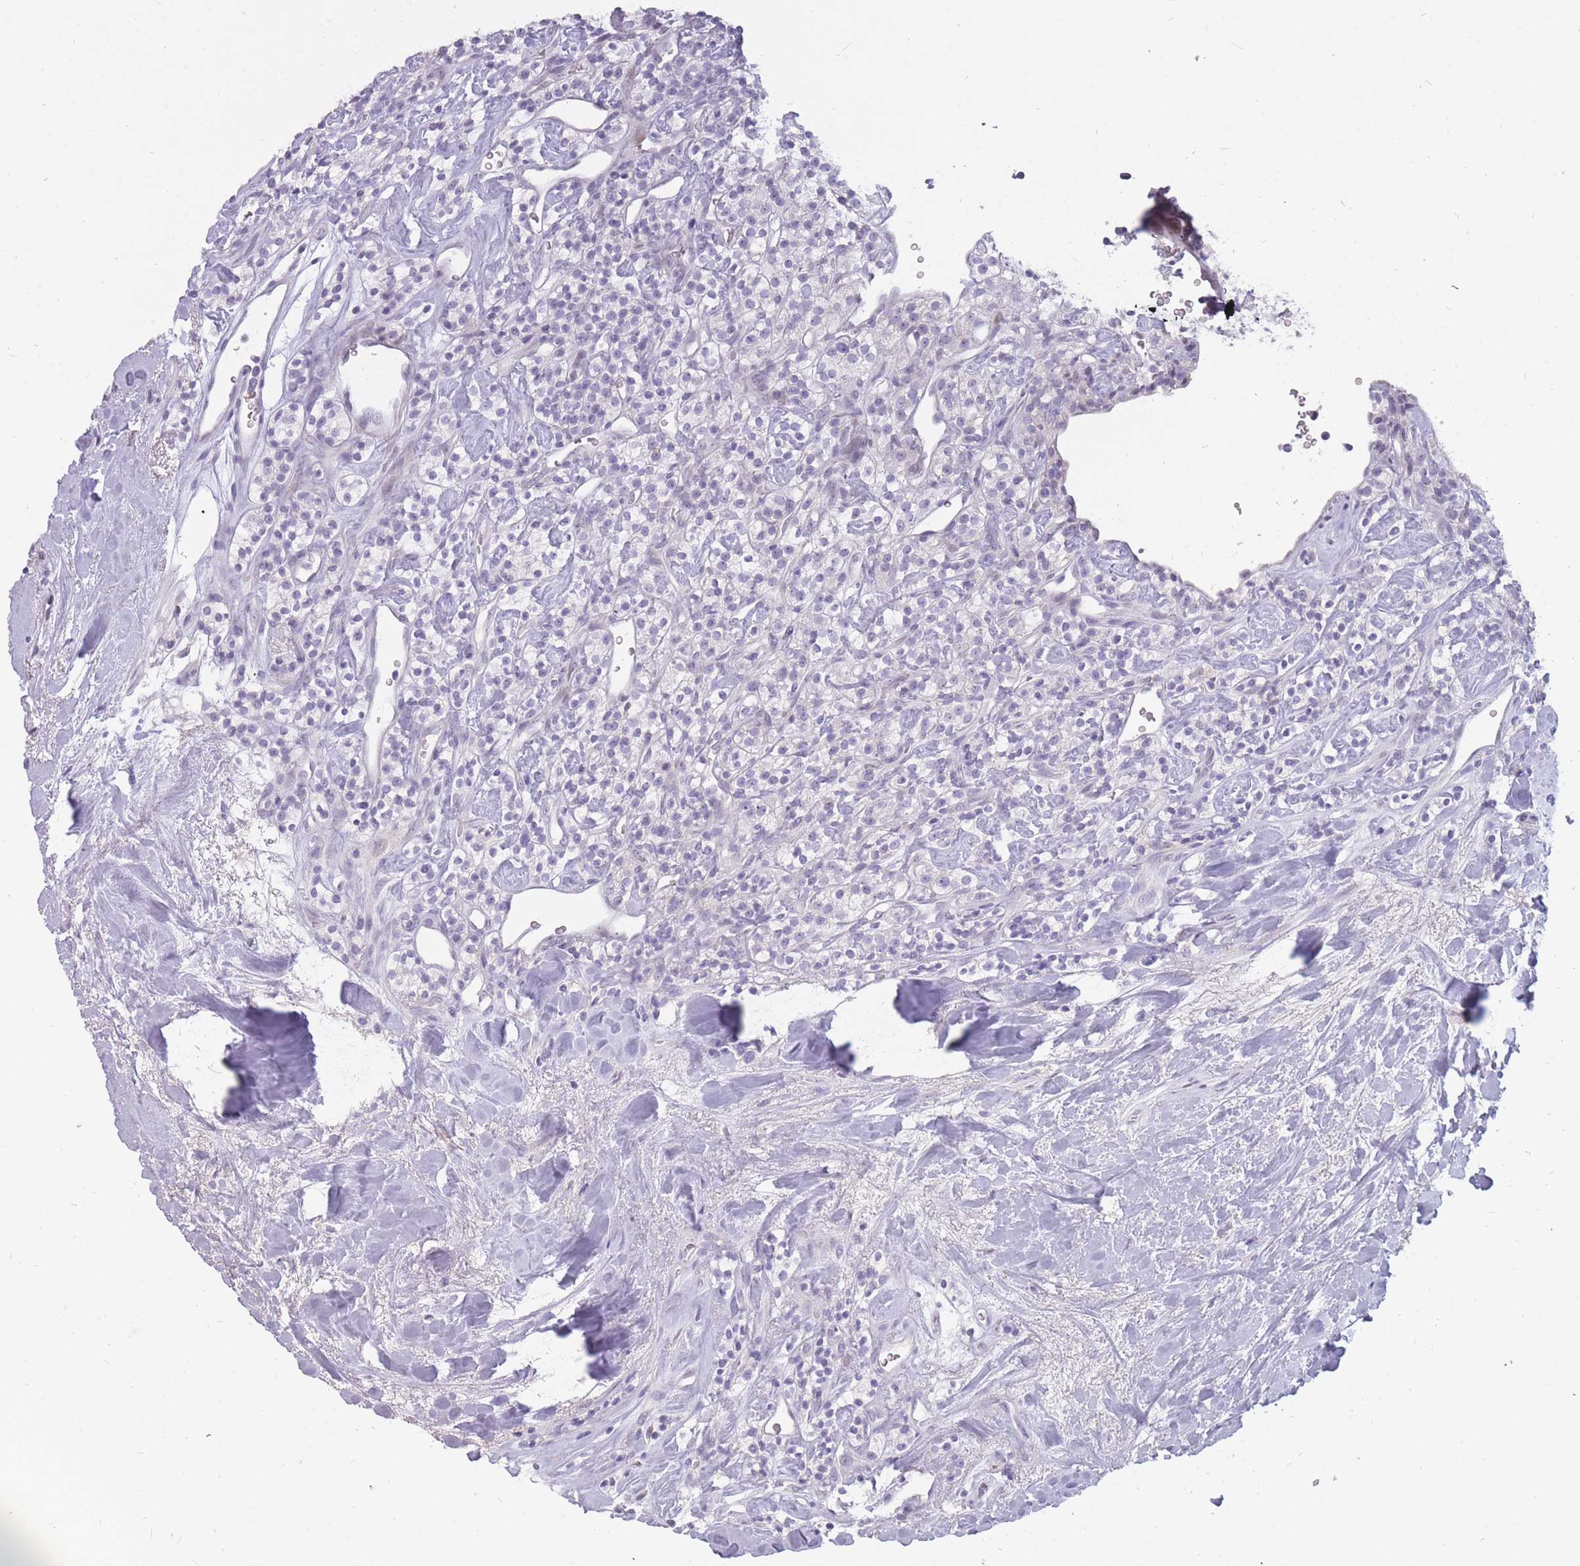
{"staining": {"intensity": "negative", "quantity": "none", "location": "none"}, "tissue": "renal cancer", "cell_type": "Tumor cells", "image_type": "cancer", "snomed": [{"axis": "morphology", "description": "Adenocarcinoma, NOS"}, {"axis": "topography", "description": "Kidney"}], "caption": "High magnification brightfield microscopy of adenocarcinoma (renal) stained with DAB (3,3'-diaminobenzidine) (brown) and counterstained with hematoxylin (blue): tumor cells show no significant positivity.", "gene": "POMZP3", "patient": {"sex": "male", "age": 77}}